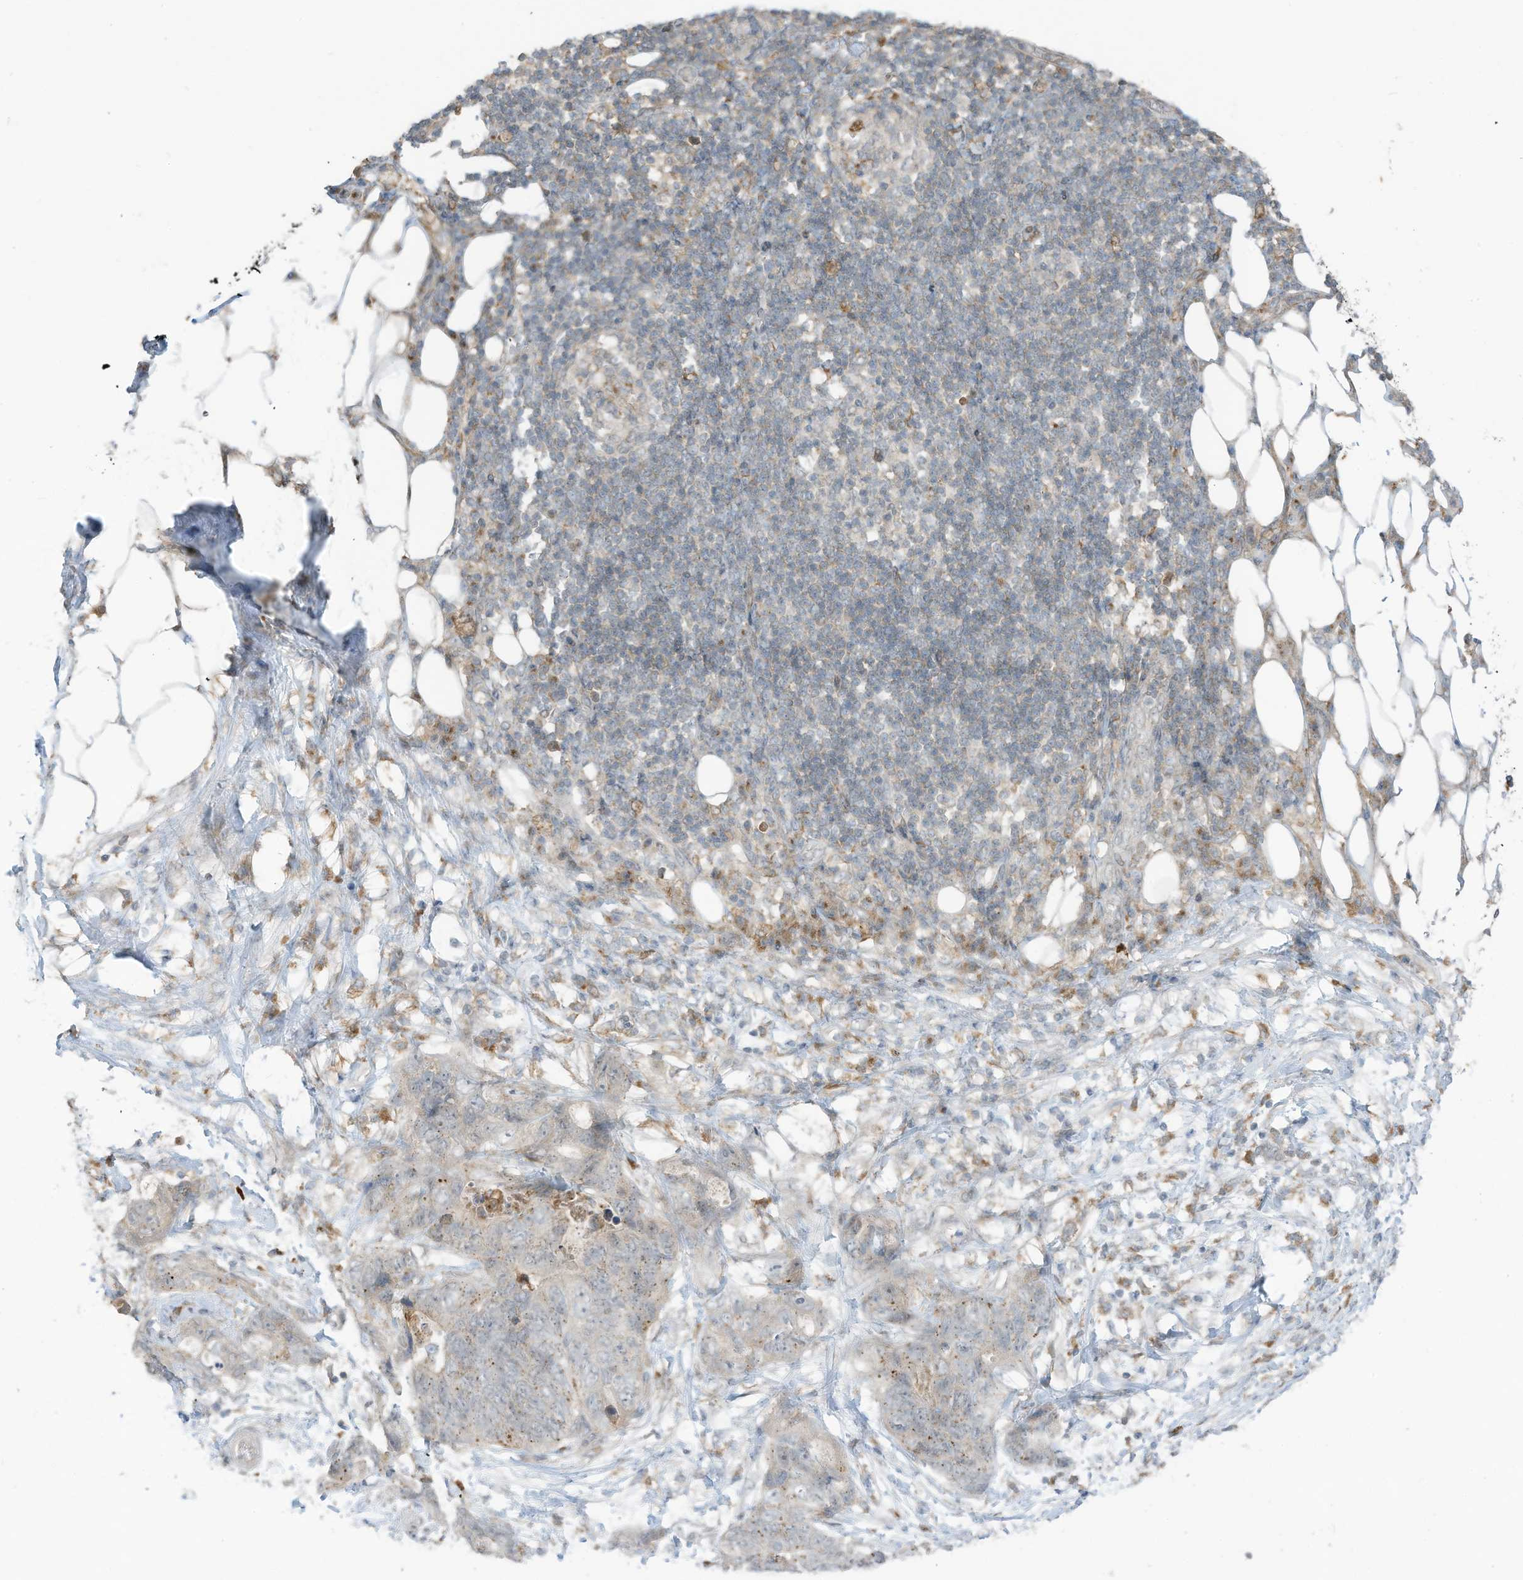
{"staining": {"intensity": "weak", "quantity": "<25%", "location": "cytoplasmic/membranous"}, "tissue": "stomach cancer", "cell_type": "Tumor cells", "image_type": "cancer", "snomed": [{"axis": "morphology", "description": "Adenocarcinoma, NOS"}, {"axis": "topography", "description": "Stomach"}], "caption": "IHC image of human stomach adenocarcinoma stained for a protein (brown), which reveals no positivity in tumor cells. Nuclei are stained in blue.", "gene": "DZIP3", "patient": {"sex": "female", "age": 89}}